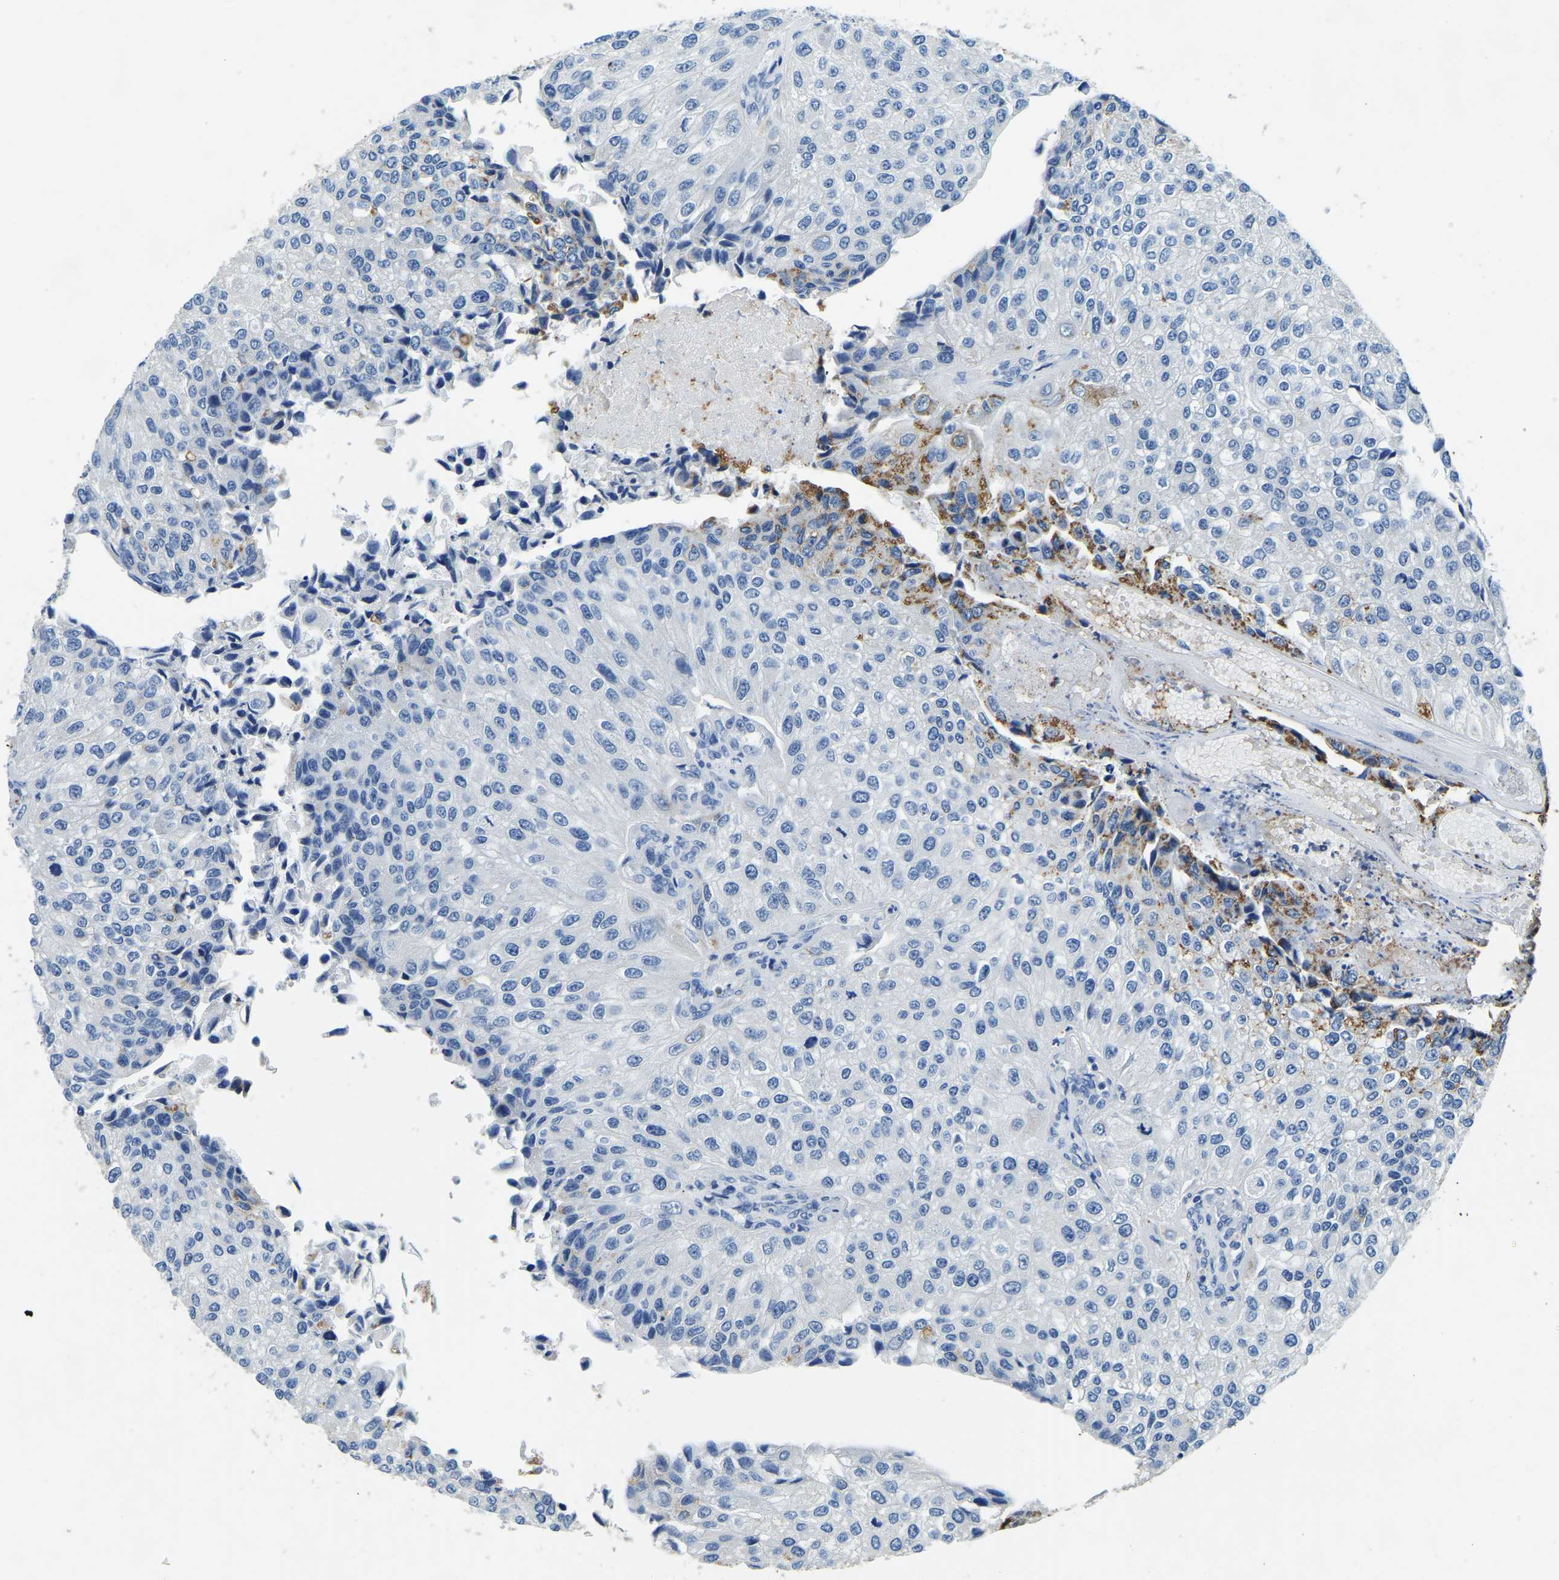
{"staining": {"intensity": "moderate", "quantity": "<25%", "location": "cytoplasmic/membranous"}, "tissue": "urothelial cancer", "cell_type": "Tumor cells", "image_type": "cancer", "snomed": [{"axis": "morphology", "description": "Urothelial carcinoma, High grade"}, {"axis": "topography", "description": "Kidney"}, {"axis": "topography", "description": "Urinary bladder"}], "caption": "IHC image of human high-grade urothelial carcinoma stained for a protein (brown), which shows low levels of moderate cytoplasmic/membranous positivity in about <25% of tumor cells.", "gene": "UBN2", "patient": {"sex": "male", "age": 77}}